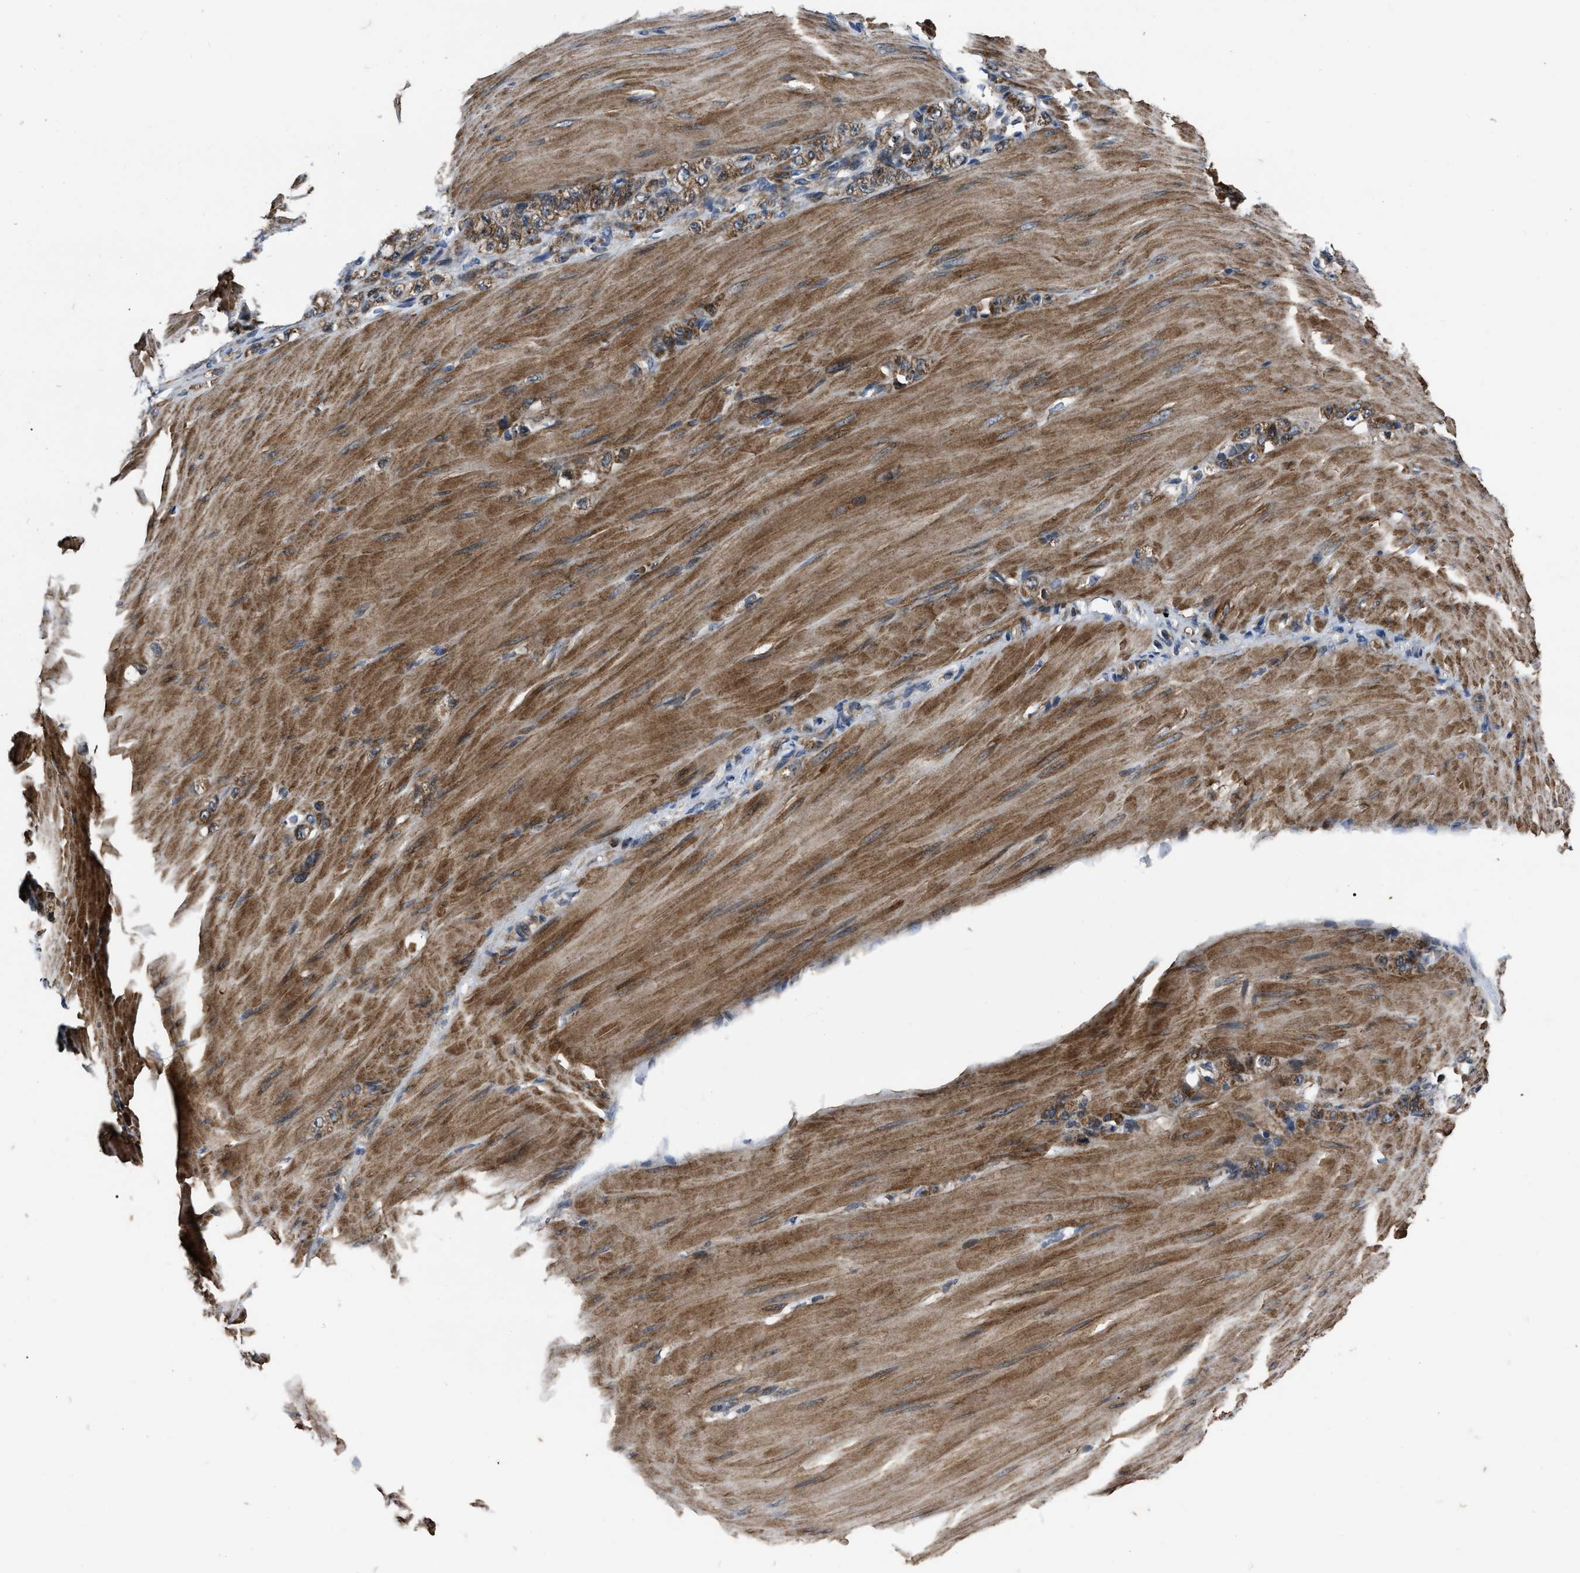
{"staining": {"intensity": "moderate", "quantity": ">75%", "location": "cytoplasmic/membranous"}, "tissue": "stomach cancer", "cell_type": "Tumor cells", "image_type": "cancer", "snomed": [{"axis": "morphology", "description": "Normal tissue, NOS"}, {"axis": "morphology", "description": "Adenocarcinoma, NOS"}, {"axis": "topography", "description": "Stomach"}], "caption": "Immunohistochemical staining of adenocarcinoma (stomach) exhibits medium levels of moderate cytoplasmic/membranous protein staining in approximately >75% of tumor cells.", "gene": "PPWD1", "patient": {"sex": "male", "age": 82}}